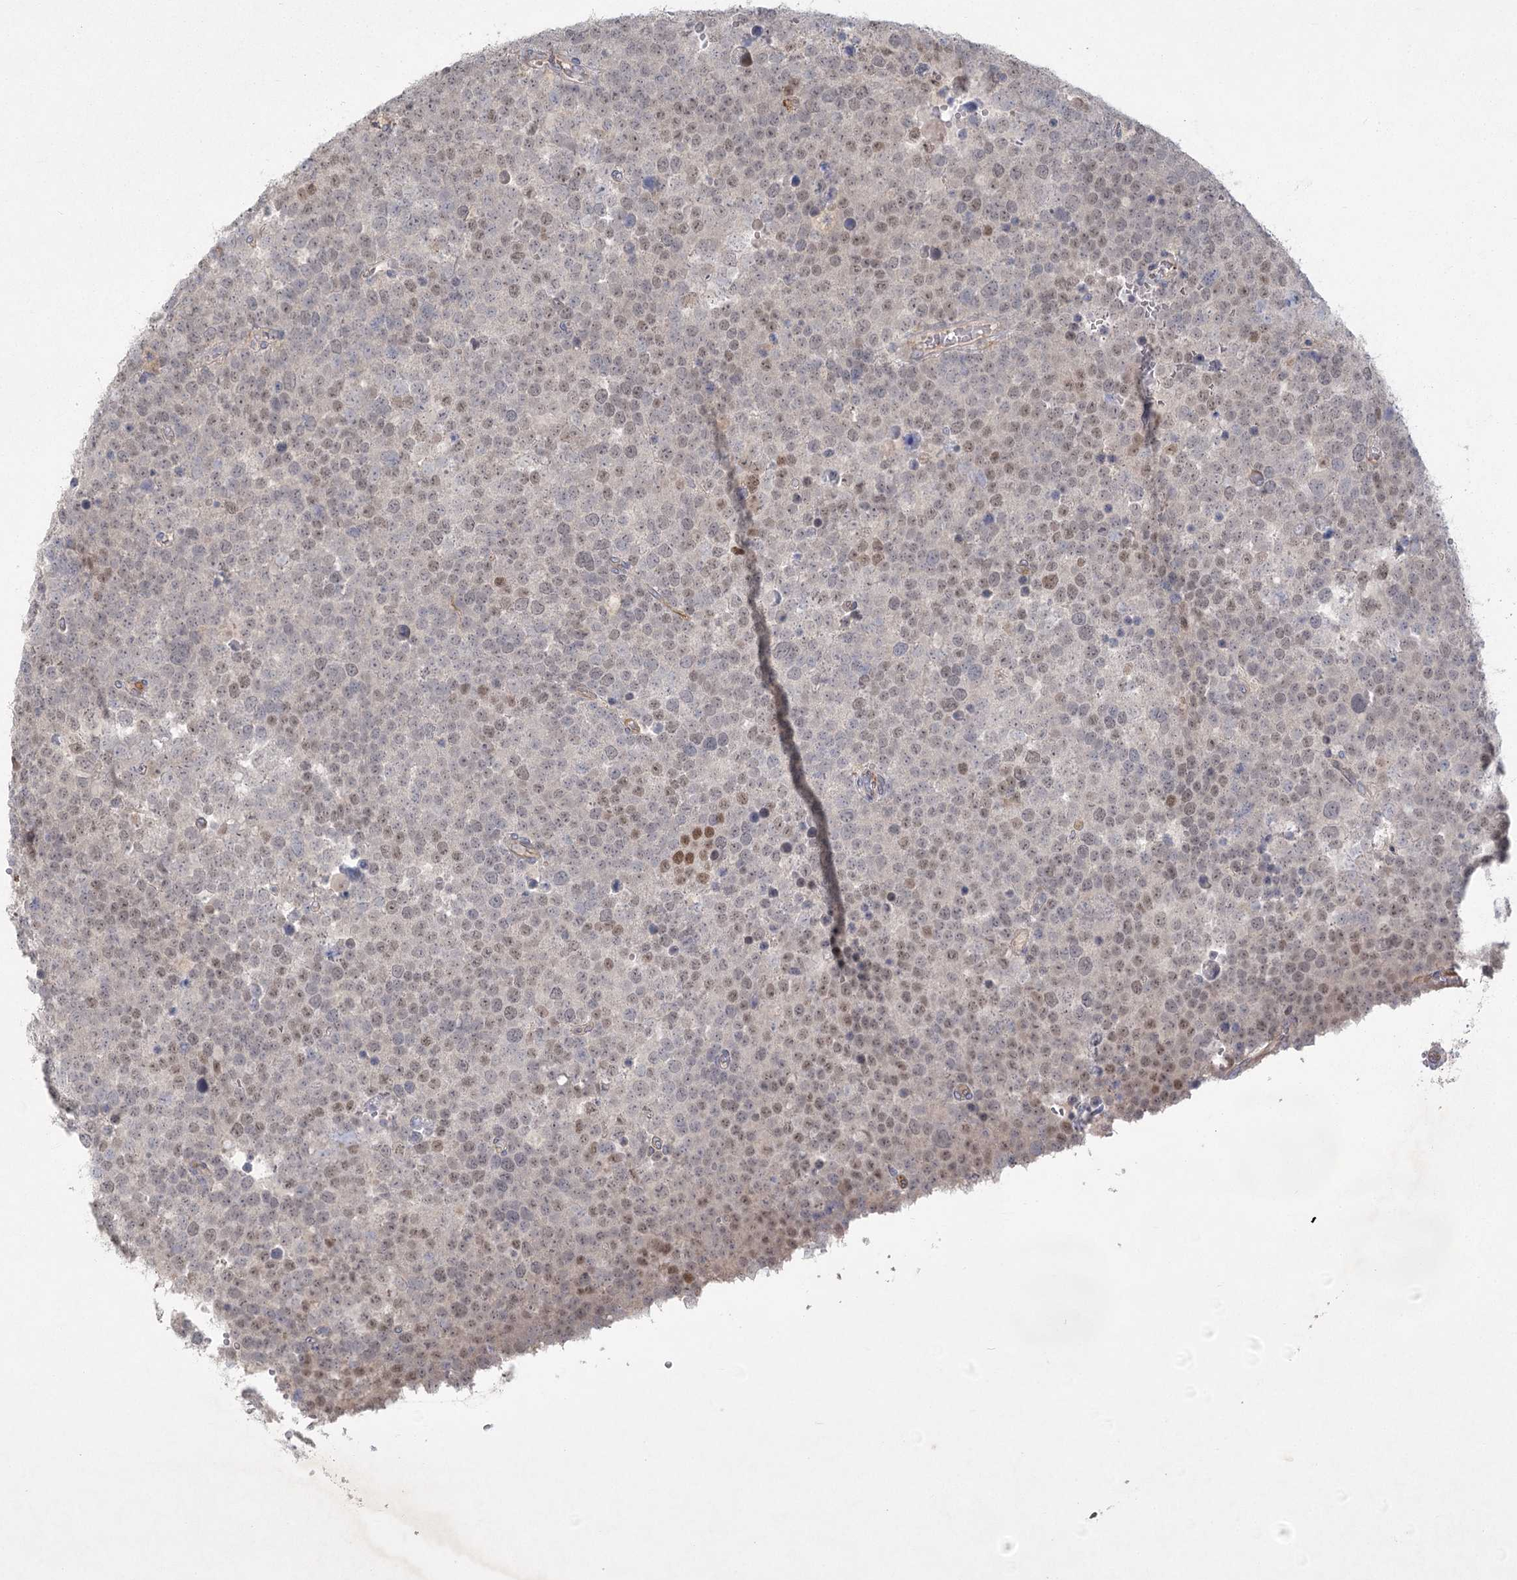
{"staining": {"intensity": "moderate", "quantity": "25%-75%", "location": "nuclear"}, "tissue": "testis cancer", "cell_type": "Tumor cells", "image_type": "cancer", "snomed": [{"axis": "morphology", "description": "Seminoma, NOS"}, {"axis": "topography", "description": "Testis"}], "caption": "Testis cancer stained with DAB (3,3'-diaminobenzidine) IHC shows medium levels of moderate nuclear positivity in approximately 25%-75% of tumor cells.", "gene": "FAM110C", "patient": {"sex": "male", "age": 71}}